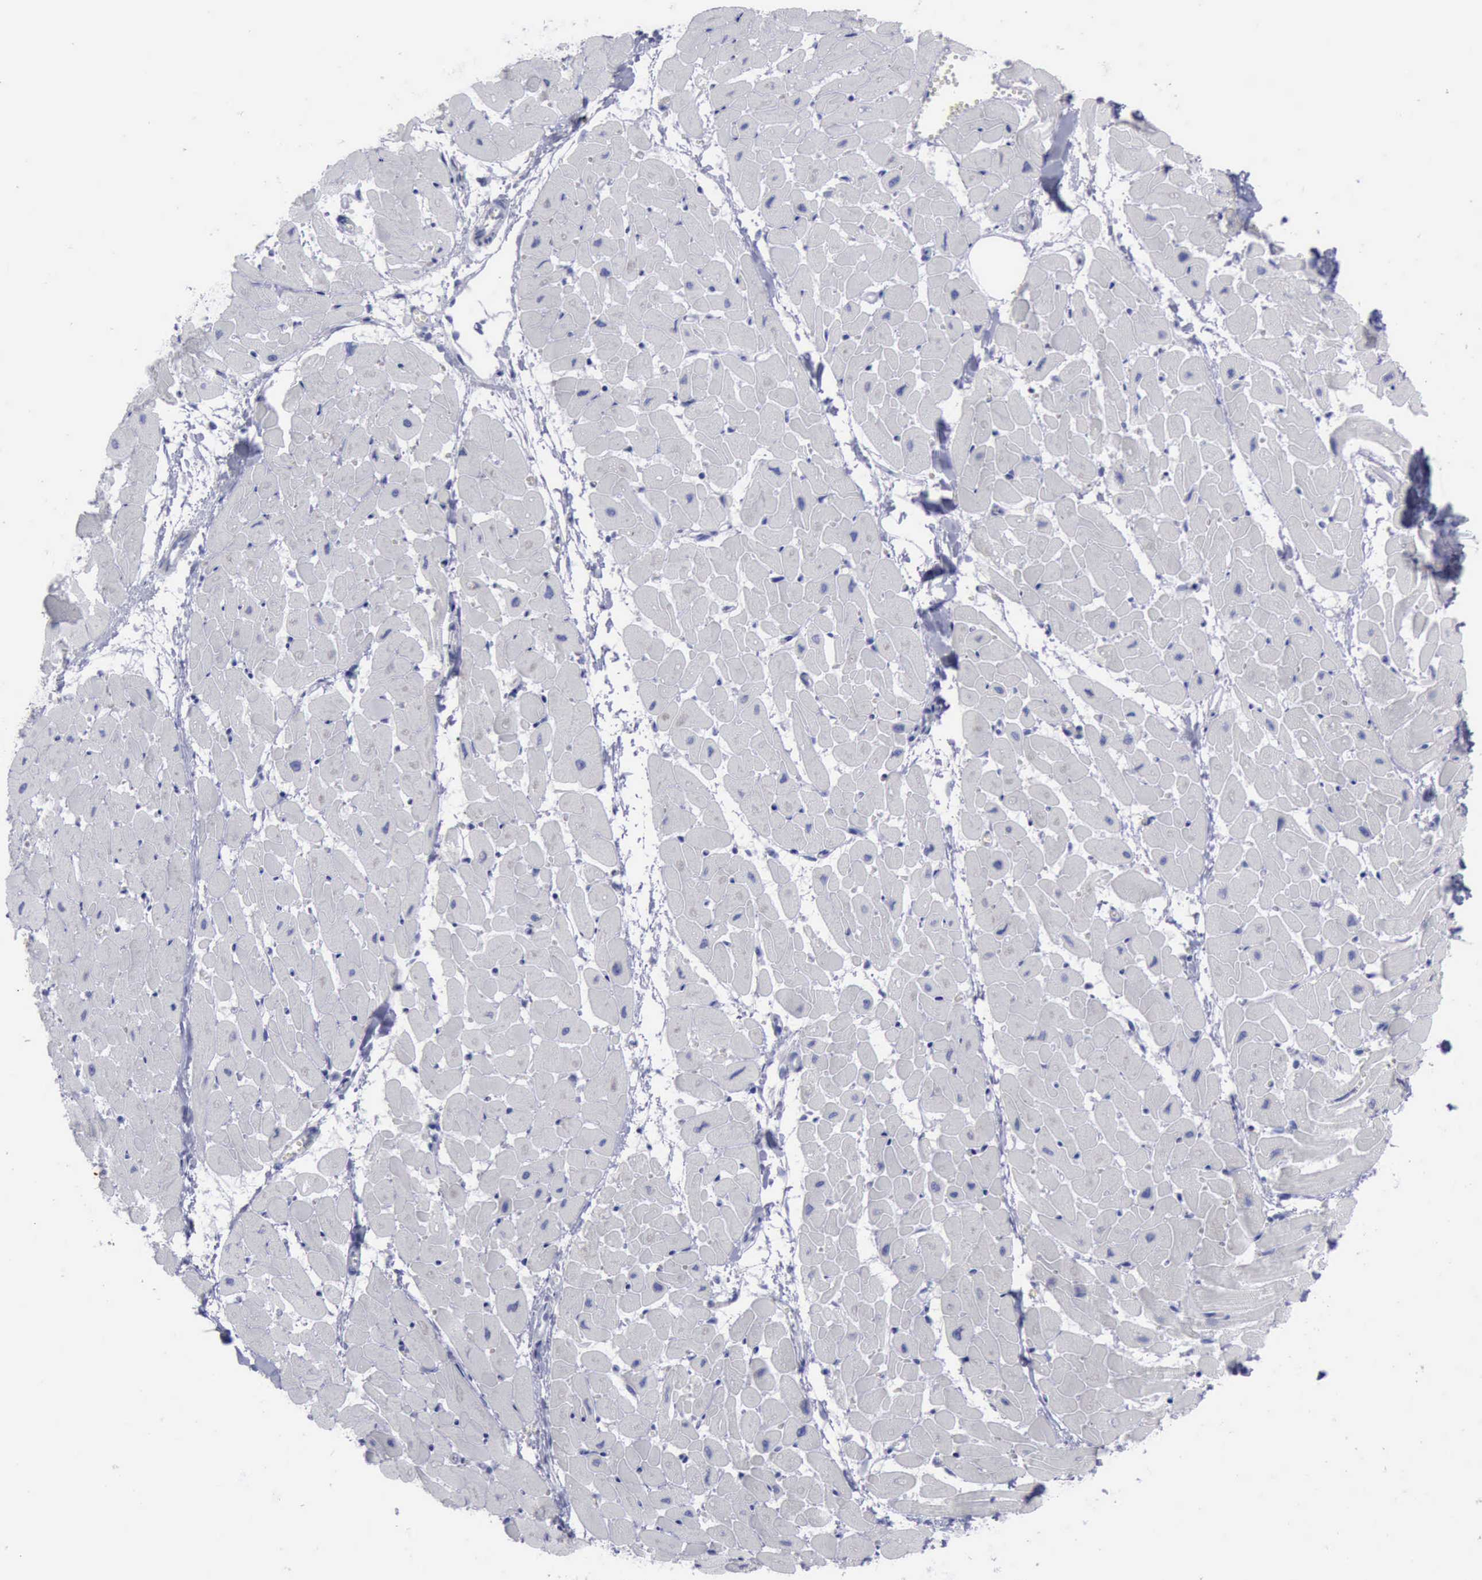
{"staining": {"intensity": "negative", "quantity": "none", "location": "none"}, "tissue": "heart muscle", "cell_type": "Cardiomyocytes", "image_type": "normal", "snomed": [{"axis": "morphology", "description": "Normal tissue, NOS"}, {"axis": "topography", "description": "Heart"}], "caption": "Photomicrograph shows no protein expression in cardiomyocytes of unremarkable heart muscle.", "gene": "KRT13", "patient": {"sex": "female", "age": 19}}